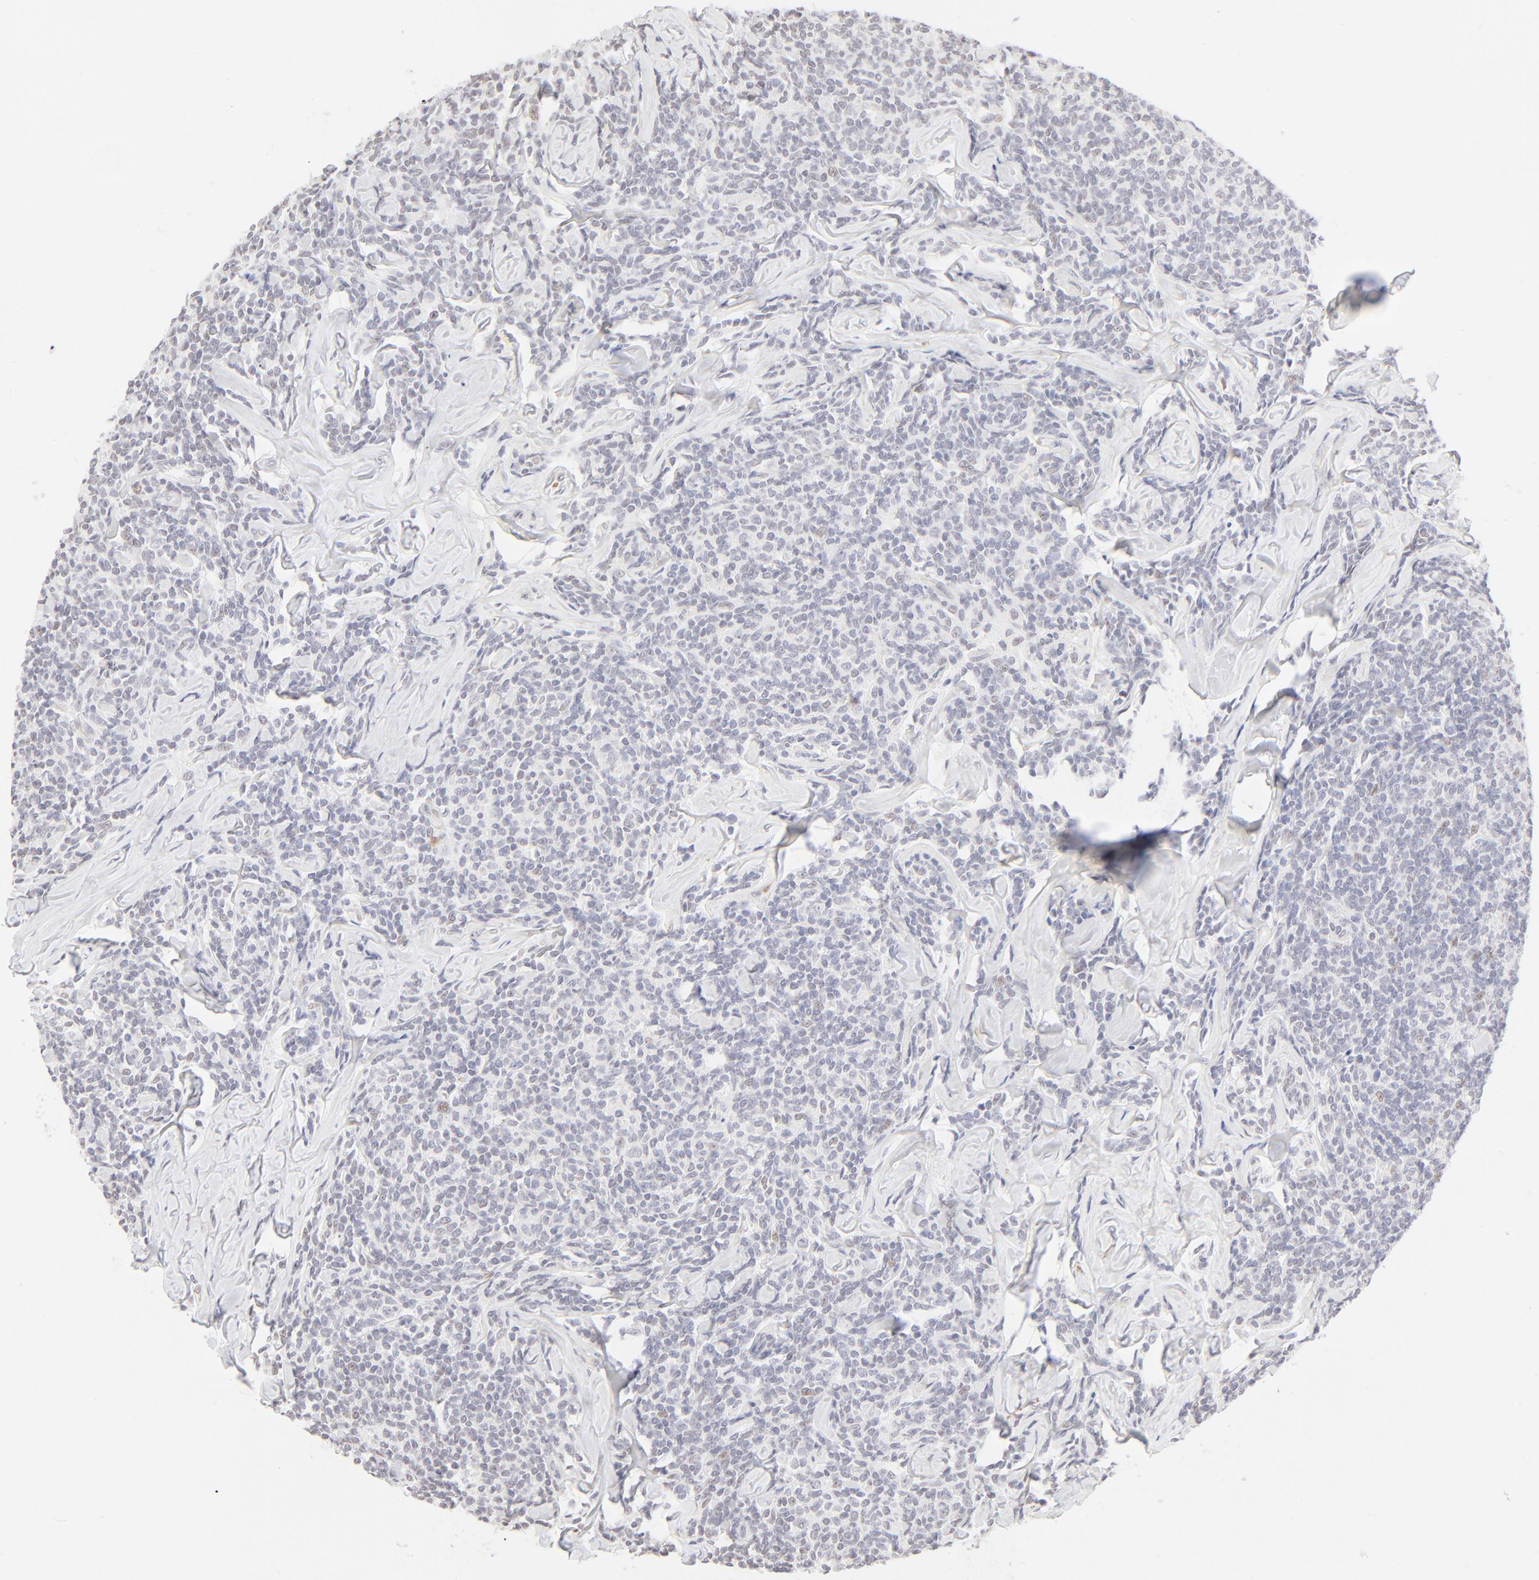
{"staining": {"intensity": "weak", "quantity": "<25%", "location": "nuclear"}, "tissue": "lymphoma", "cell_type": "Tumor cells", "image_type": "cancer", "snomed": [{"axis": "morphology", "description": "Malignant lymphoma, non-Hodgkin's type, Low grade"}, {"axis": "topography", "description": "Lymph node"}], "caption": "Photomicrograph shows no protein positivity in tumor cells of malignant lymphoma, non-Hodgkin's type (low-grade) tissue. (DAB (3,3'-diaminobenzidine) IHC, high magnification).", "gene": "PBX1", "patient": {"sex": "female", "age": 56}}